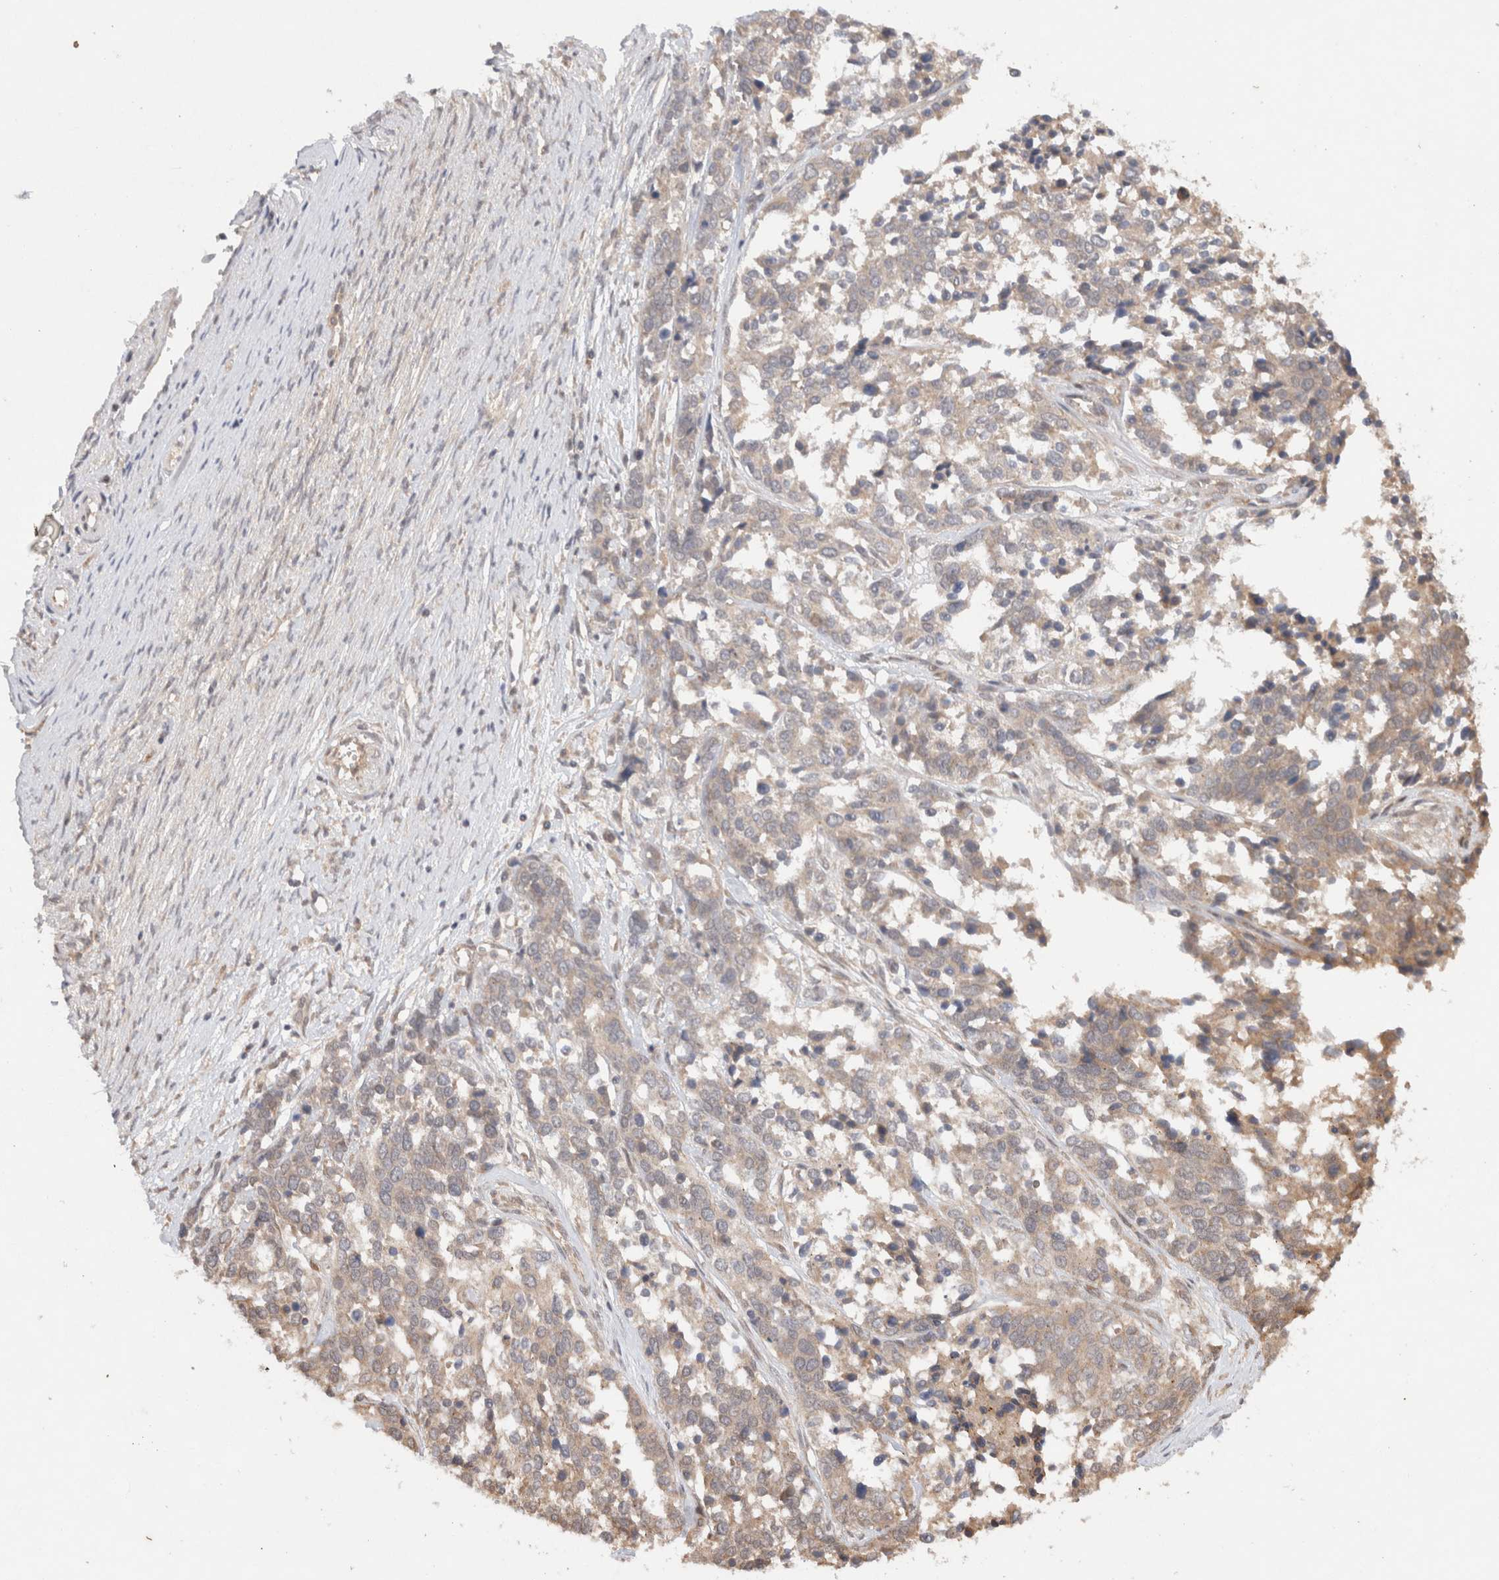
{"staining": {"intensity": "weak", "quantity": "25%-75%", "location": "cytoplasmic/membranous"}, "tissue": "ovarian cancer", "cell_type": "Tumor cells", "image_type": "cancer", "snomed": [{"axis": "morphology", "description": "Cystadenocarcinoma, serous, NOS"}, {"axis": "topography", "description": "Ovary"}], "caption": "Serous cystadenocarcinoma (ovarian) stained with immunohistochemistry shows weak cytoplasmic/membranous expression in approximately 25%-75% of tumor cells.", "gene": "KLHL20", "patient": {"sex": "female", "age": 44}}